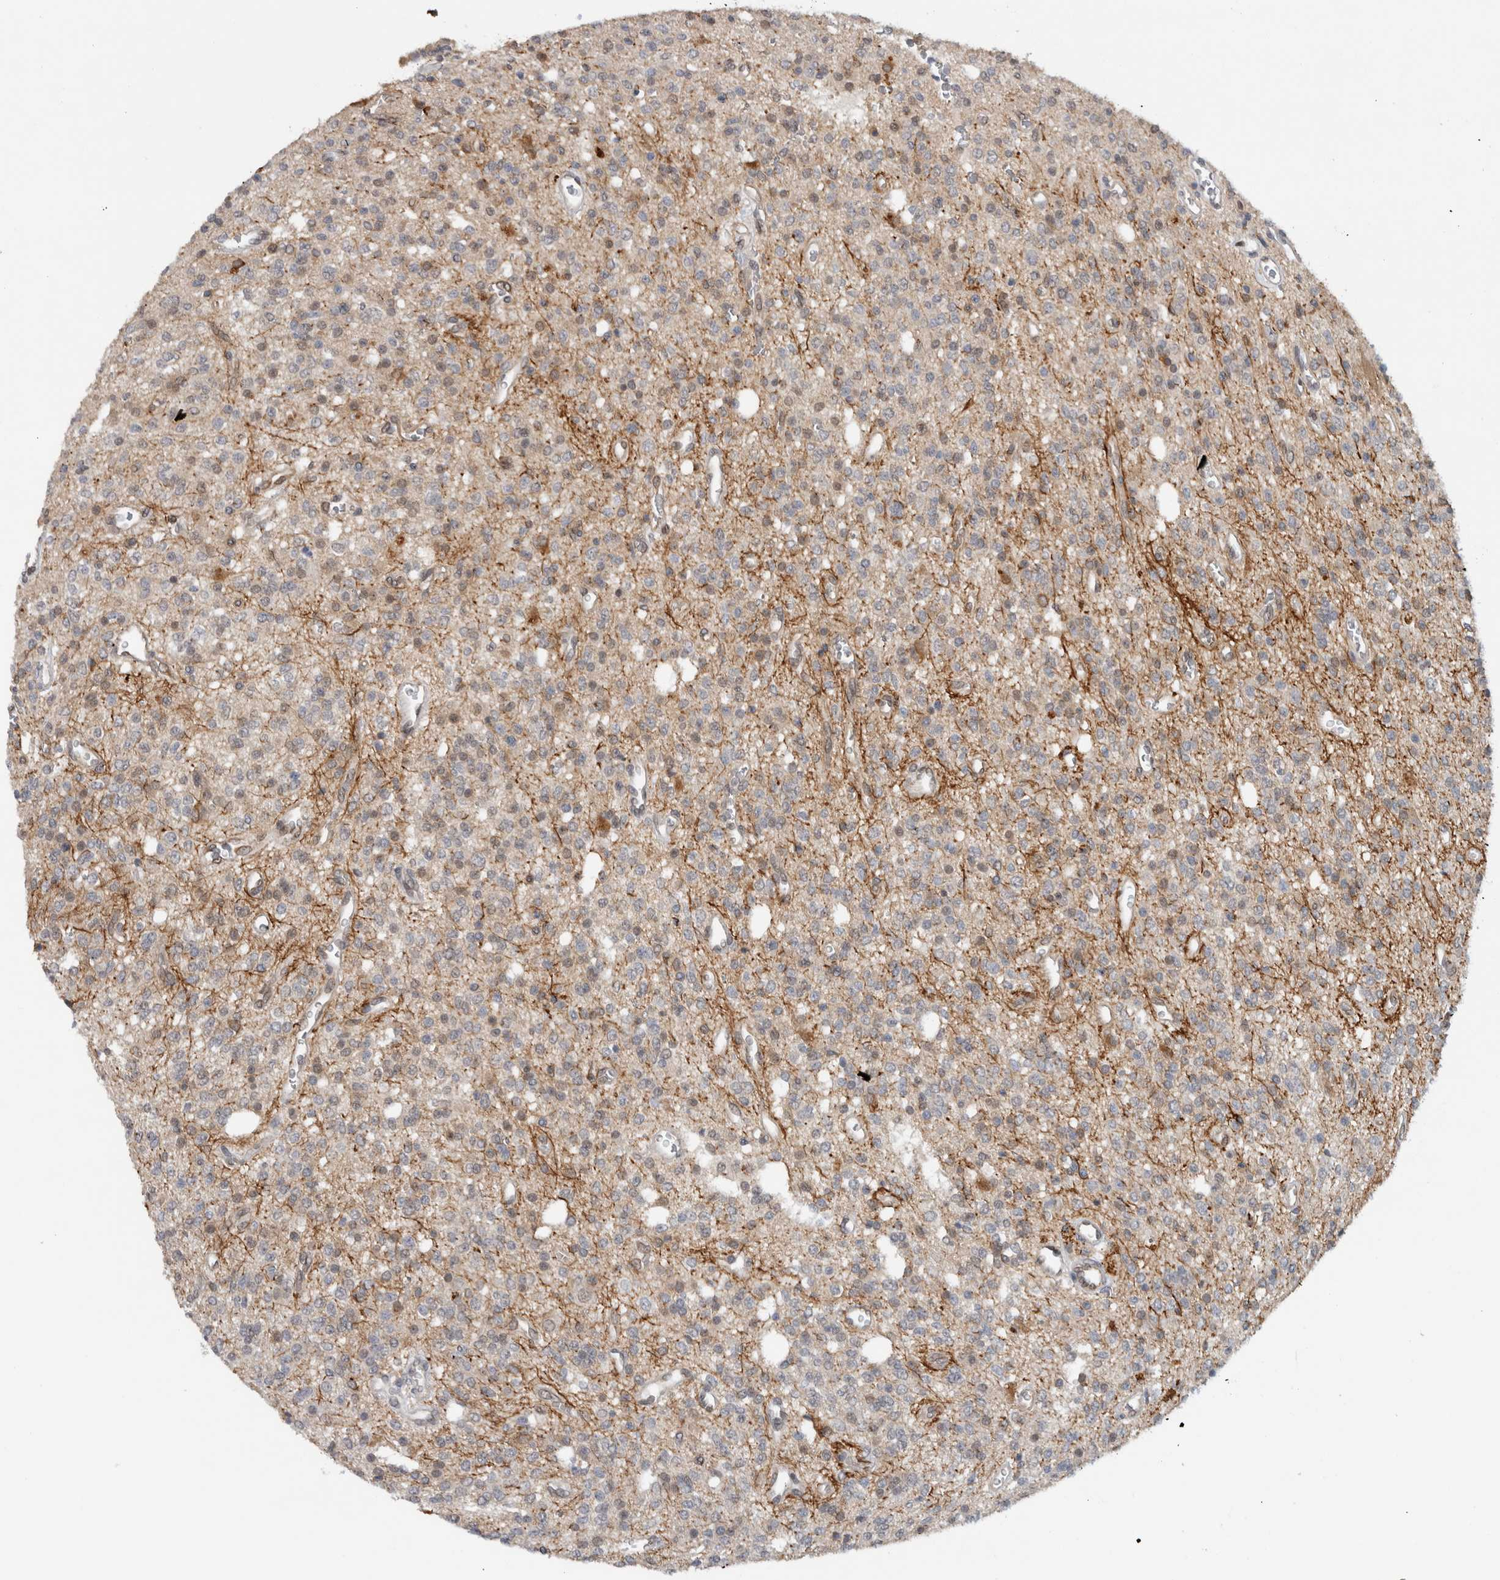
{"staining": {"intensity": "negative", "quantity": "none", "location": "none"}, "tissue": "glioma", "cell_type": "Tumor cells", "image_type": "cancer", "snomed": [{"axis": "morphology", "description": "Glioma, malignant, High grade"}, {"axis": "topography", "description": "Brain"}], "caption": "The photomicrograph shows no significant staining in tumor cells of glioma.", "gene": "PRXL2A", "patient": {"sex": "male", "age": 34}}